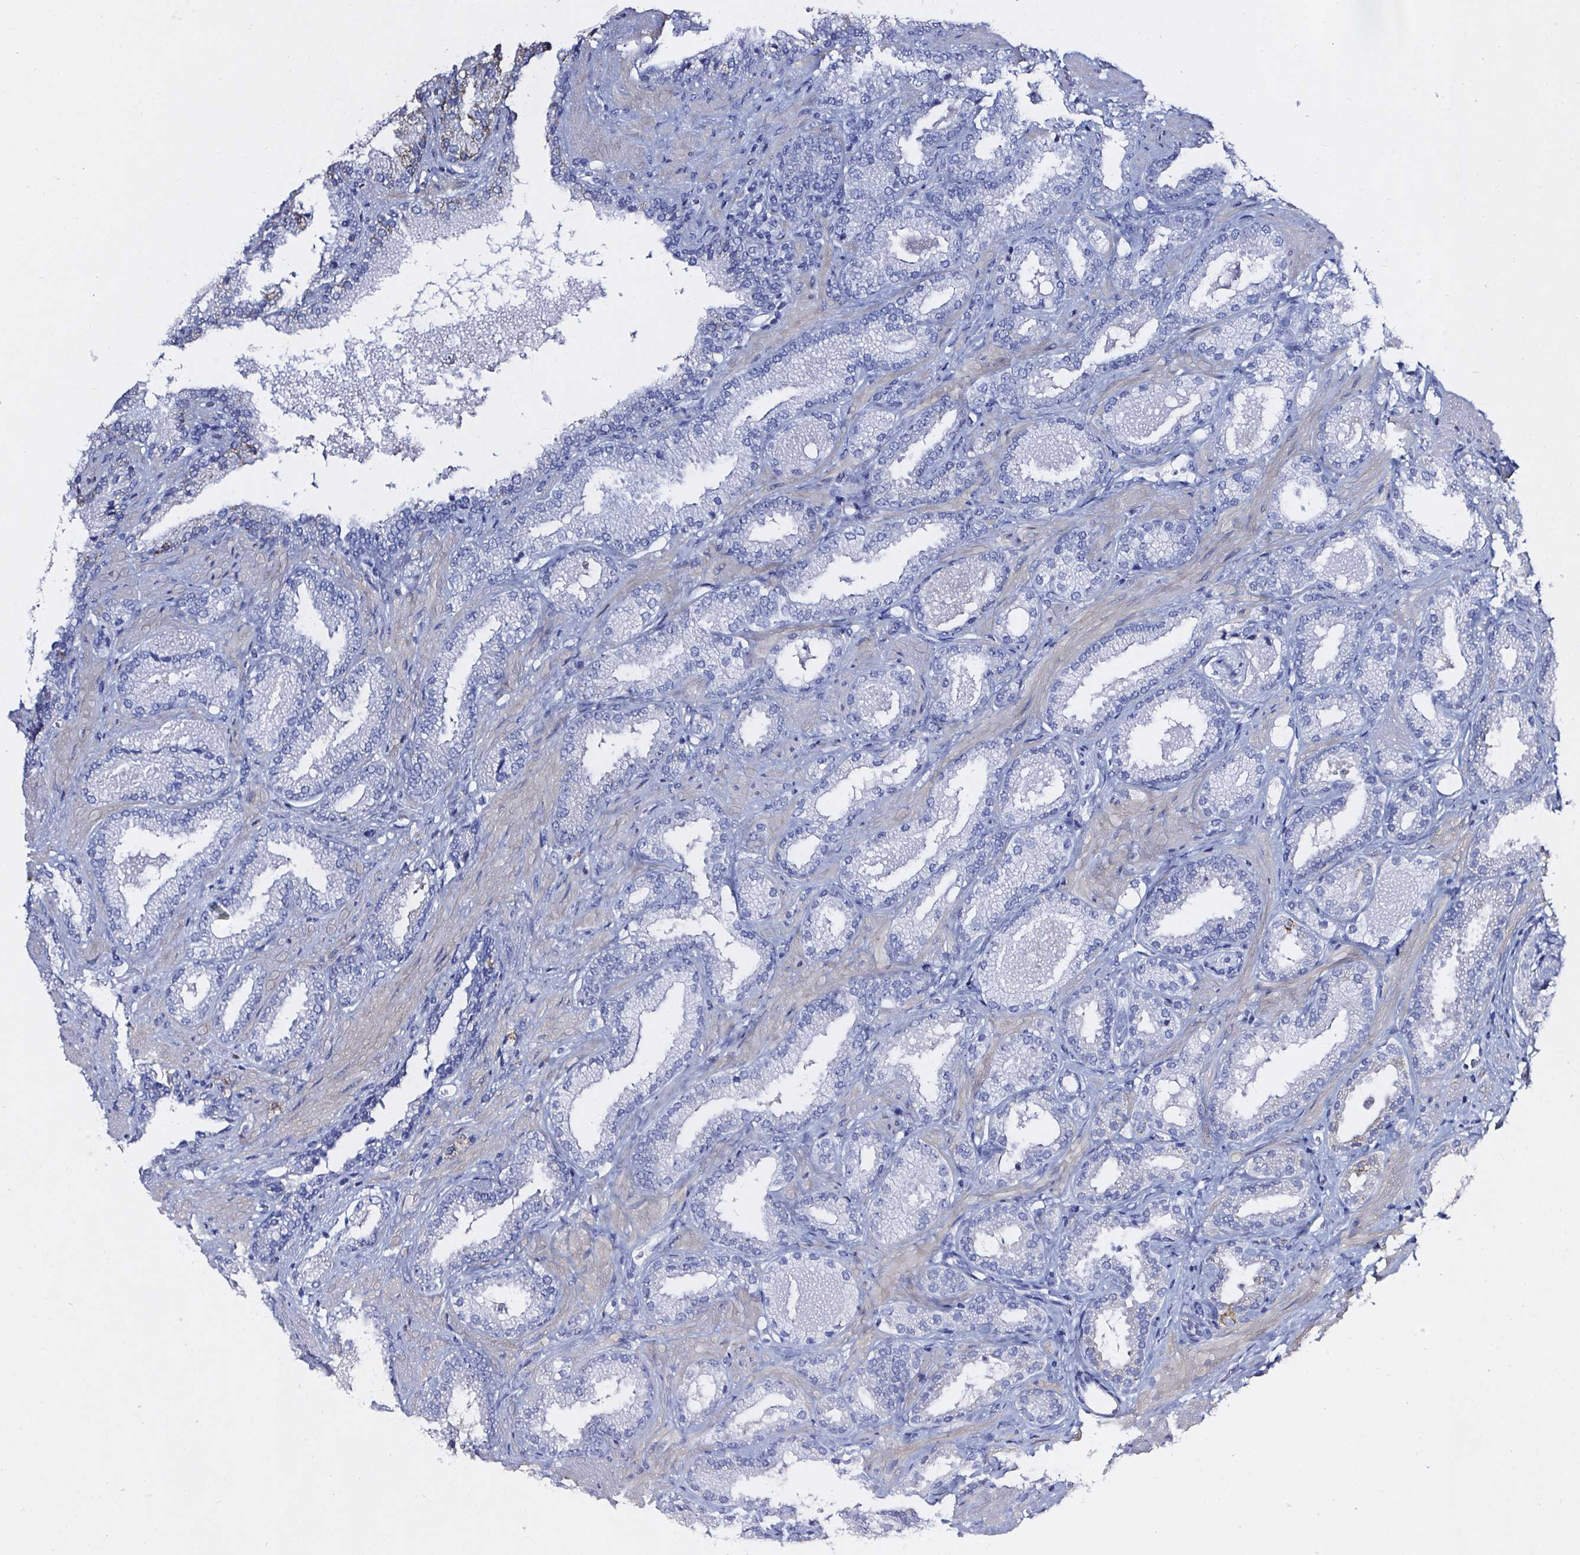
{"staining": {"intensity": "negative", "quantity": "none", "location": "none"}, "tissue": "prostate cancer", "cell_type": "Tumor cells", "image_type": "cancer", "snomed": [{"axis": "morphology", "description": "Adenocarcinoma, Low grade"}, {"axis": "topography", "description": "Prostate"}], "caption": "The micrograph exhibits no staining of tumor cells in low-grade adenocarcinoma (prostate).", "gene": "ELAVL2", "patient": {"sex": "male", "age": 62}}